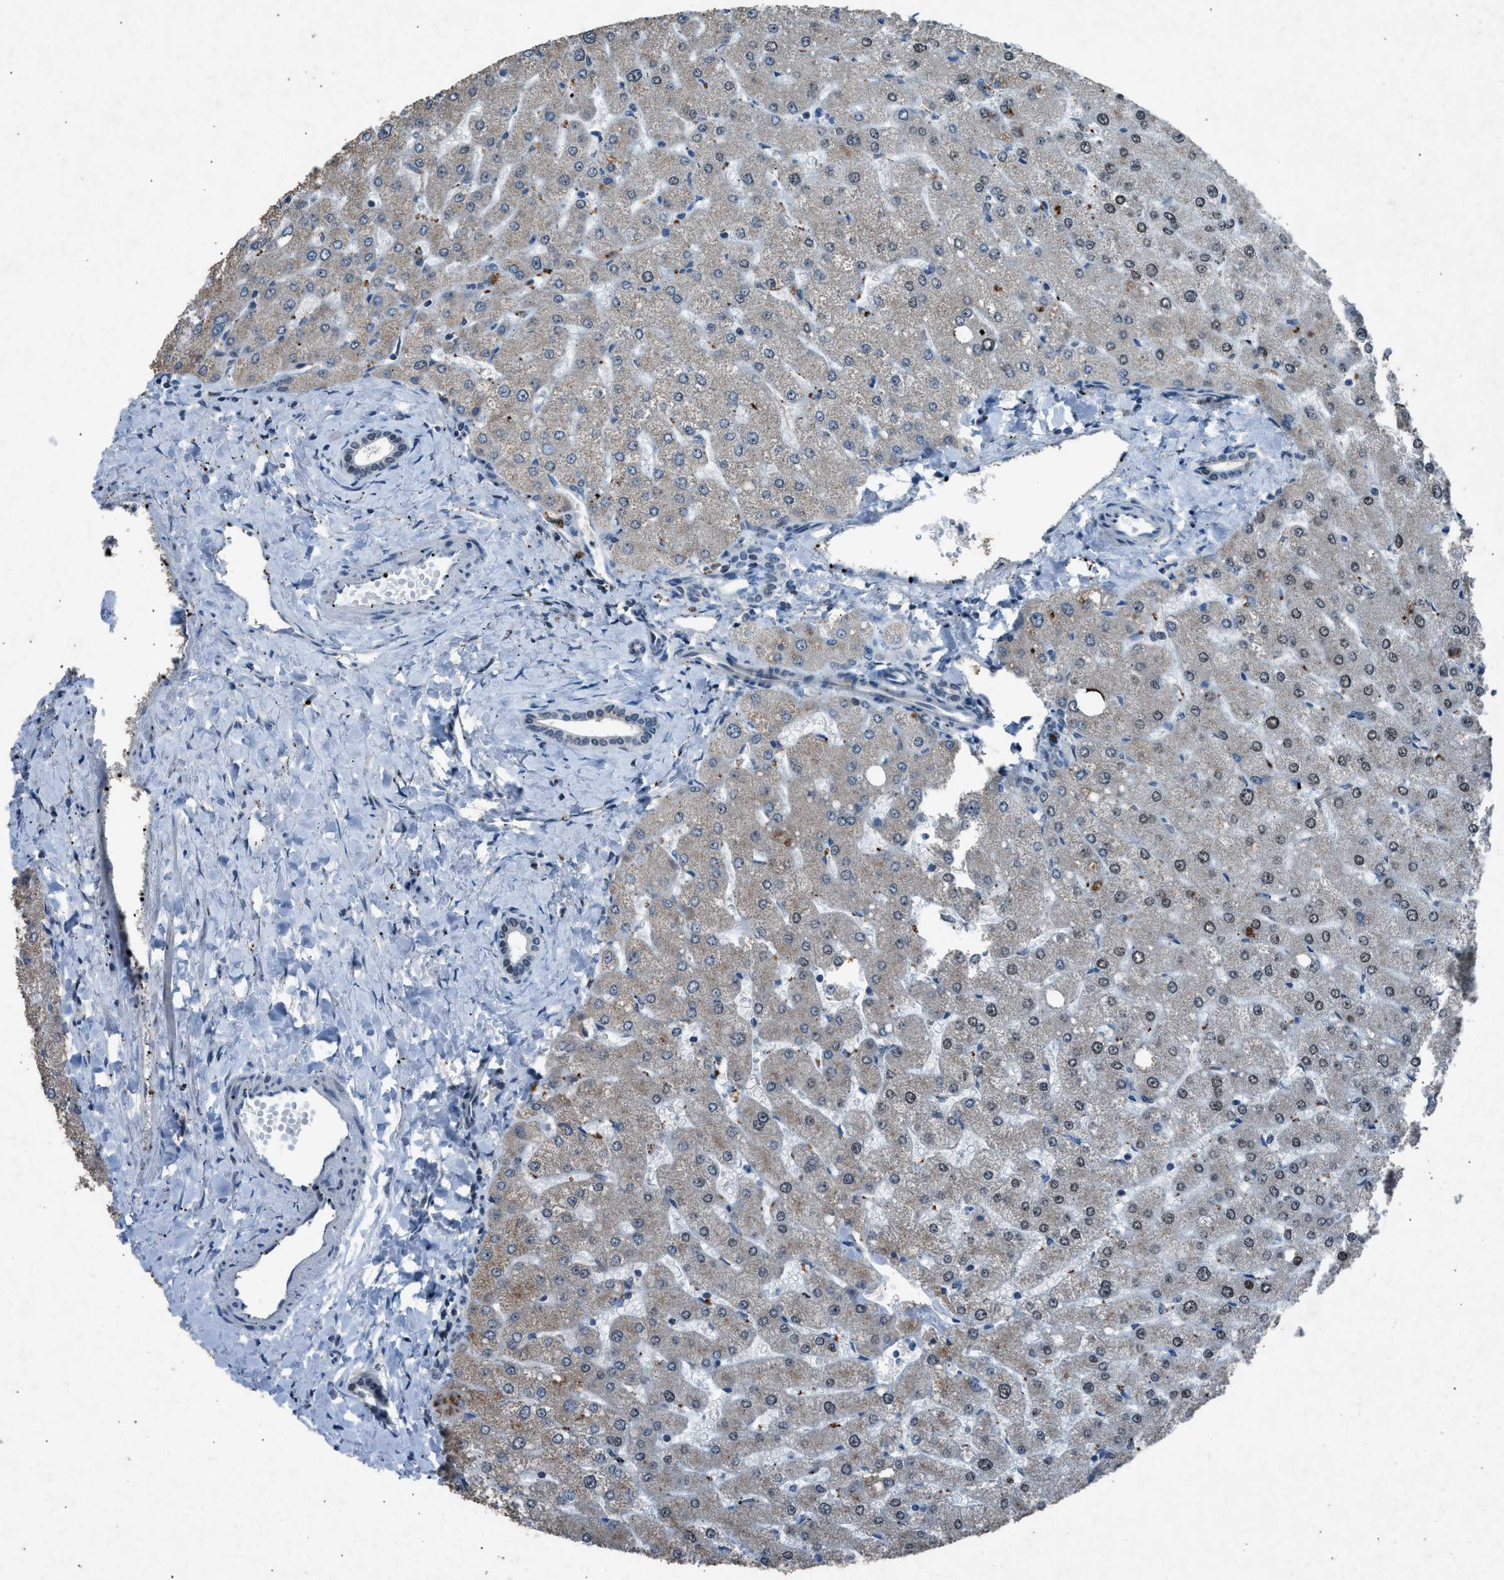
{"staining": {"intensity": "negative", "quantity": "none", "location": "none"}, "tissue": "liver", "cell_type": "Cholangiocytes", "image_type": "normal", "snomed": [{"axis": "morphology", "description": "Normal tissue, NOS"}, {"axis": "topography", "description": "Liver"}], "caption": "This is an immunohistochemistry photomicrograph of benign human liver. There is no positivity in cholangiocytes.", "gene": "ADCY1", "patient": {"sex": "male", "age": 55}}